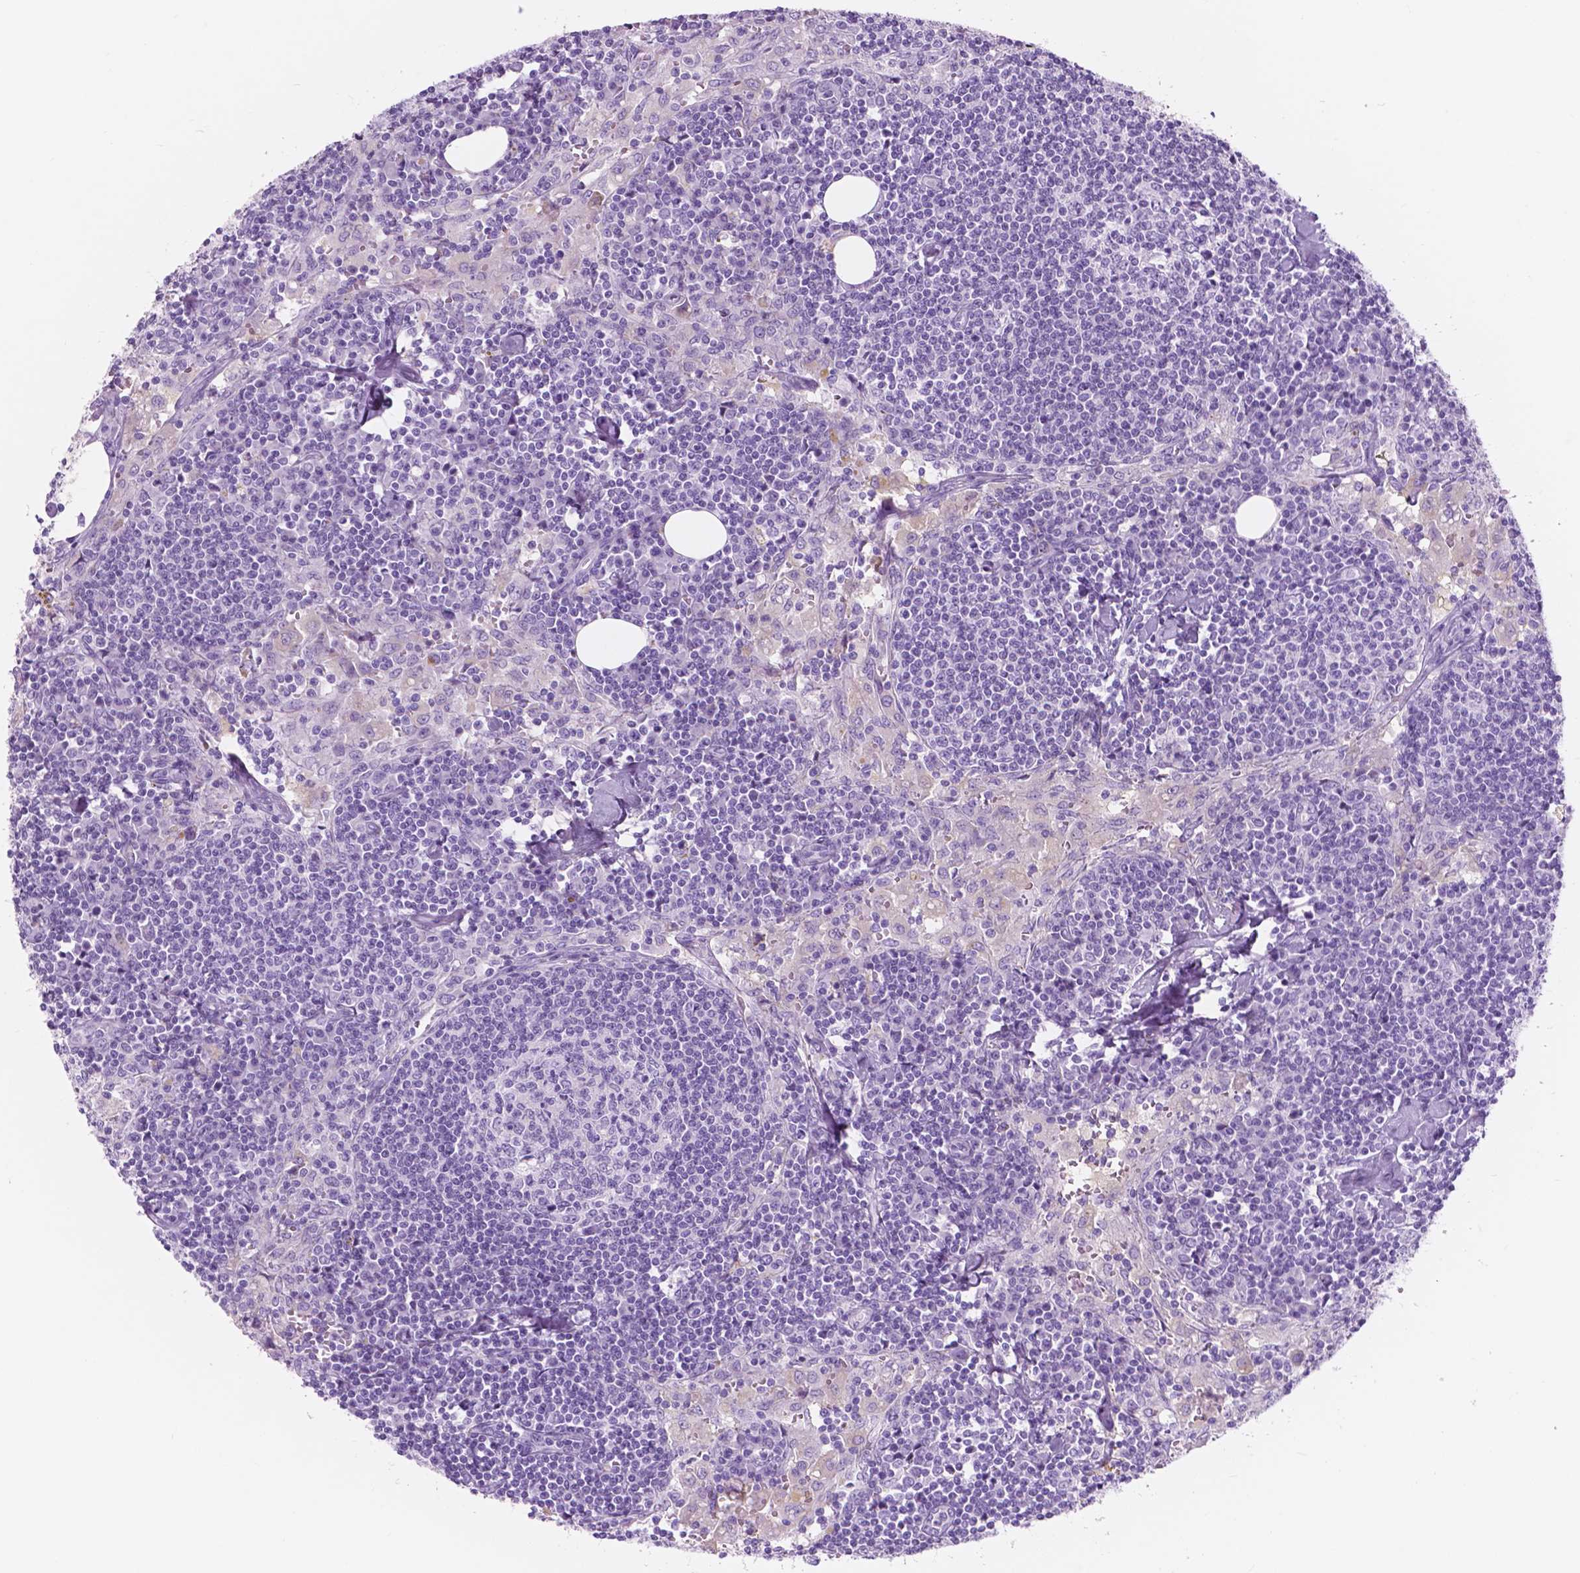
{"staining": {"intensity": "negative", "quantity": "none", "location": "none"}, "tissue": "lymph node", "cell_type": "Germinal center cells", "image_type": "normal", "snomed": [{"axis": "morphology", "description": "Normal tissue, NOS"}, {"axis": "topography", "description": "Lymph node"}], "caption": "Immunohistochemistry micrograph of normal lymph node: lymph node stained with DAB demonstrates no significant protein staining in germinal center cells.", "gene": "CUZD1", "patient": {"sex": "male", "age": 55}}